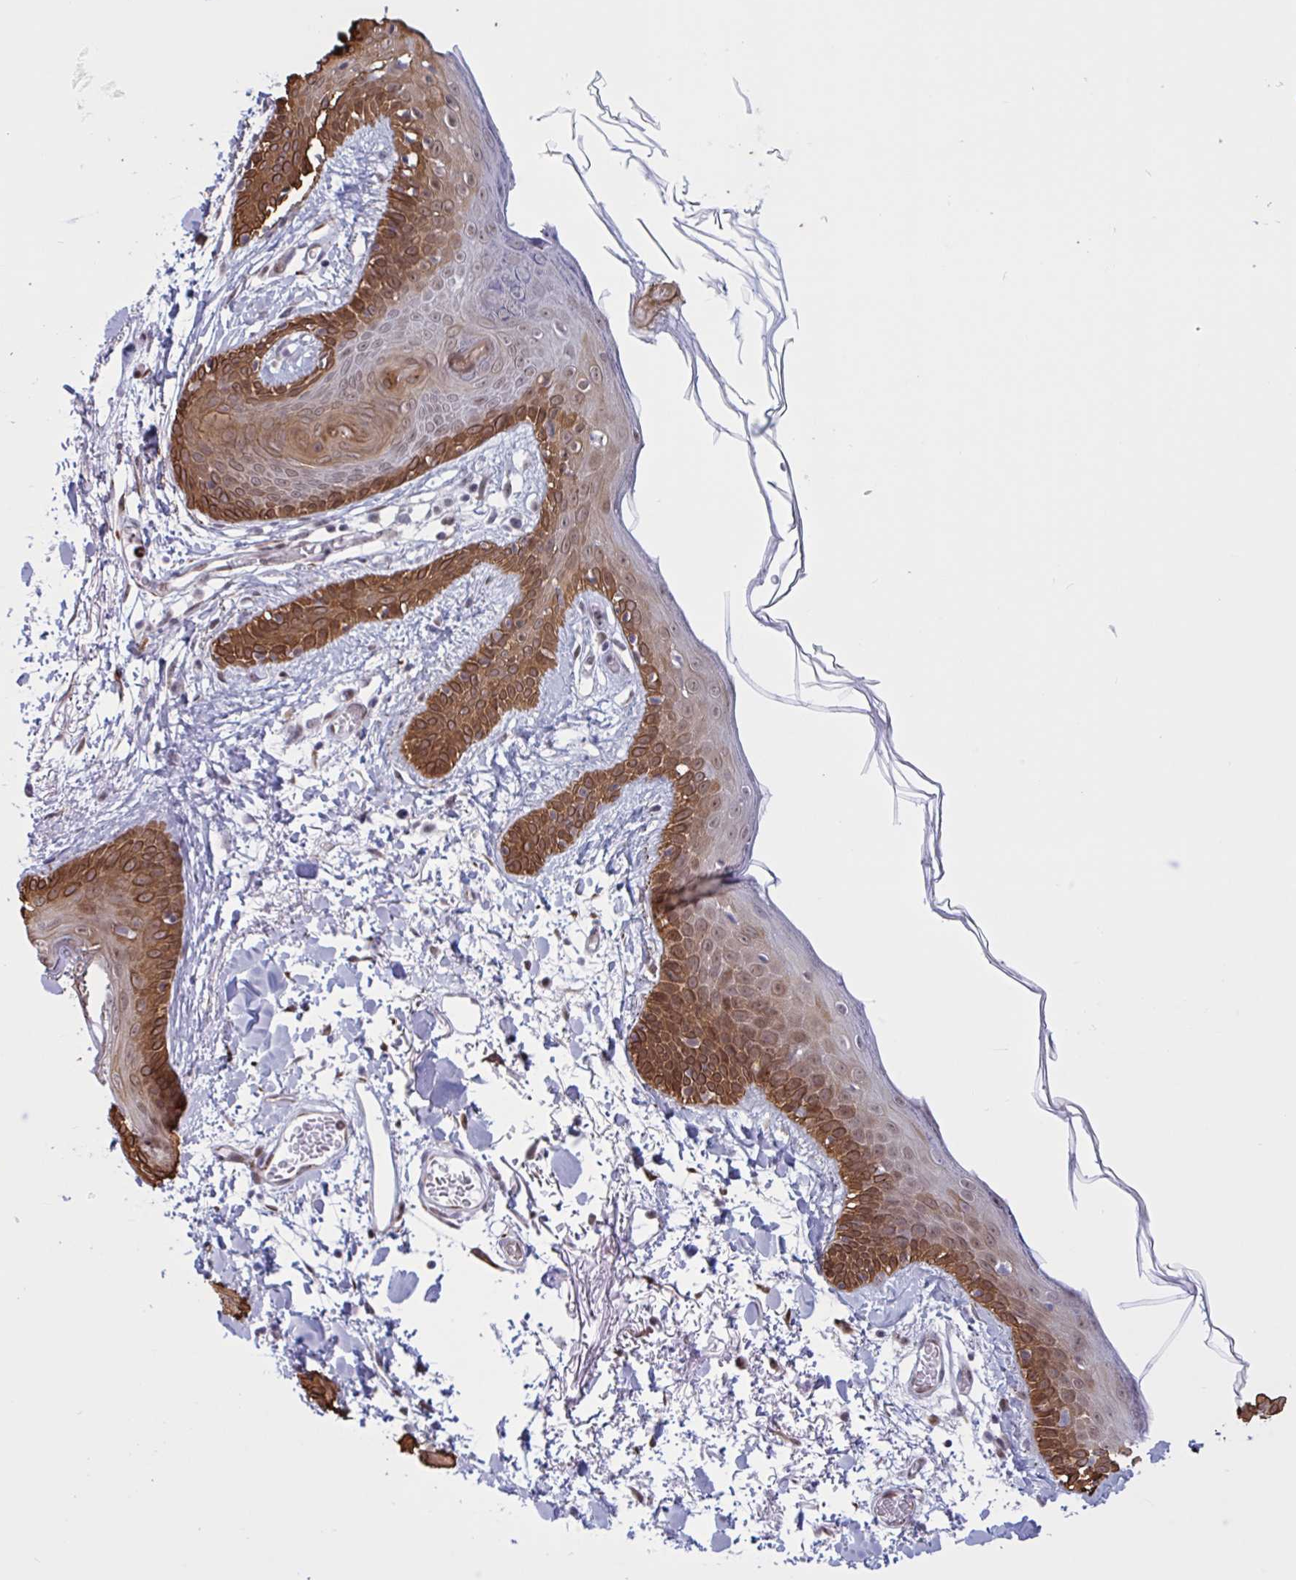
{"staining": {"intensity": "moderate", "quantity": "25%-75%", "location": "nuclear"}, "tissue": "skin", "cell_type": "Fibroblasts", "image_type": "normal", "snomed": [{"axis": "morphology", "description": "Normal tissue, NOS"}, {"axis": "topography", "description": "Skin"}], "caption": "This photomicrograph displays IHC staining of unremarkable human skin, with medium moderate nuclear expression in about 25%-75% of fibroblasts.", "gene": "PRMT6", "patient": {"sex": "male", "age": 79}}